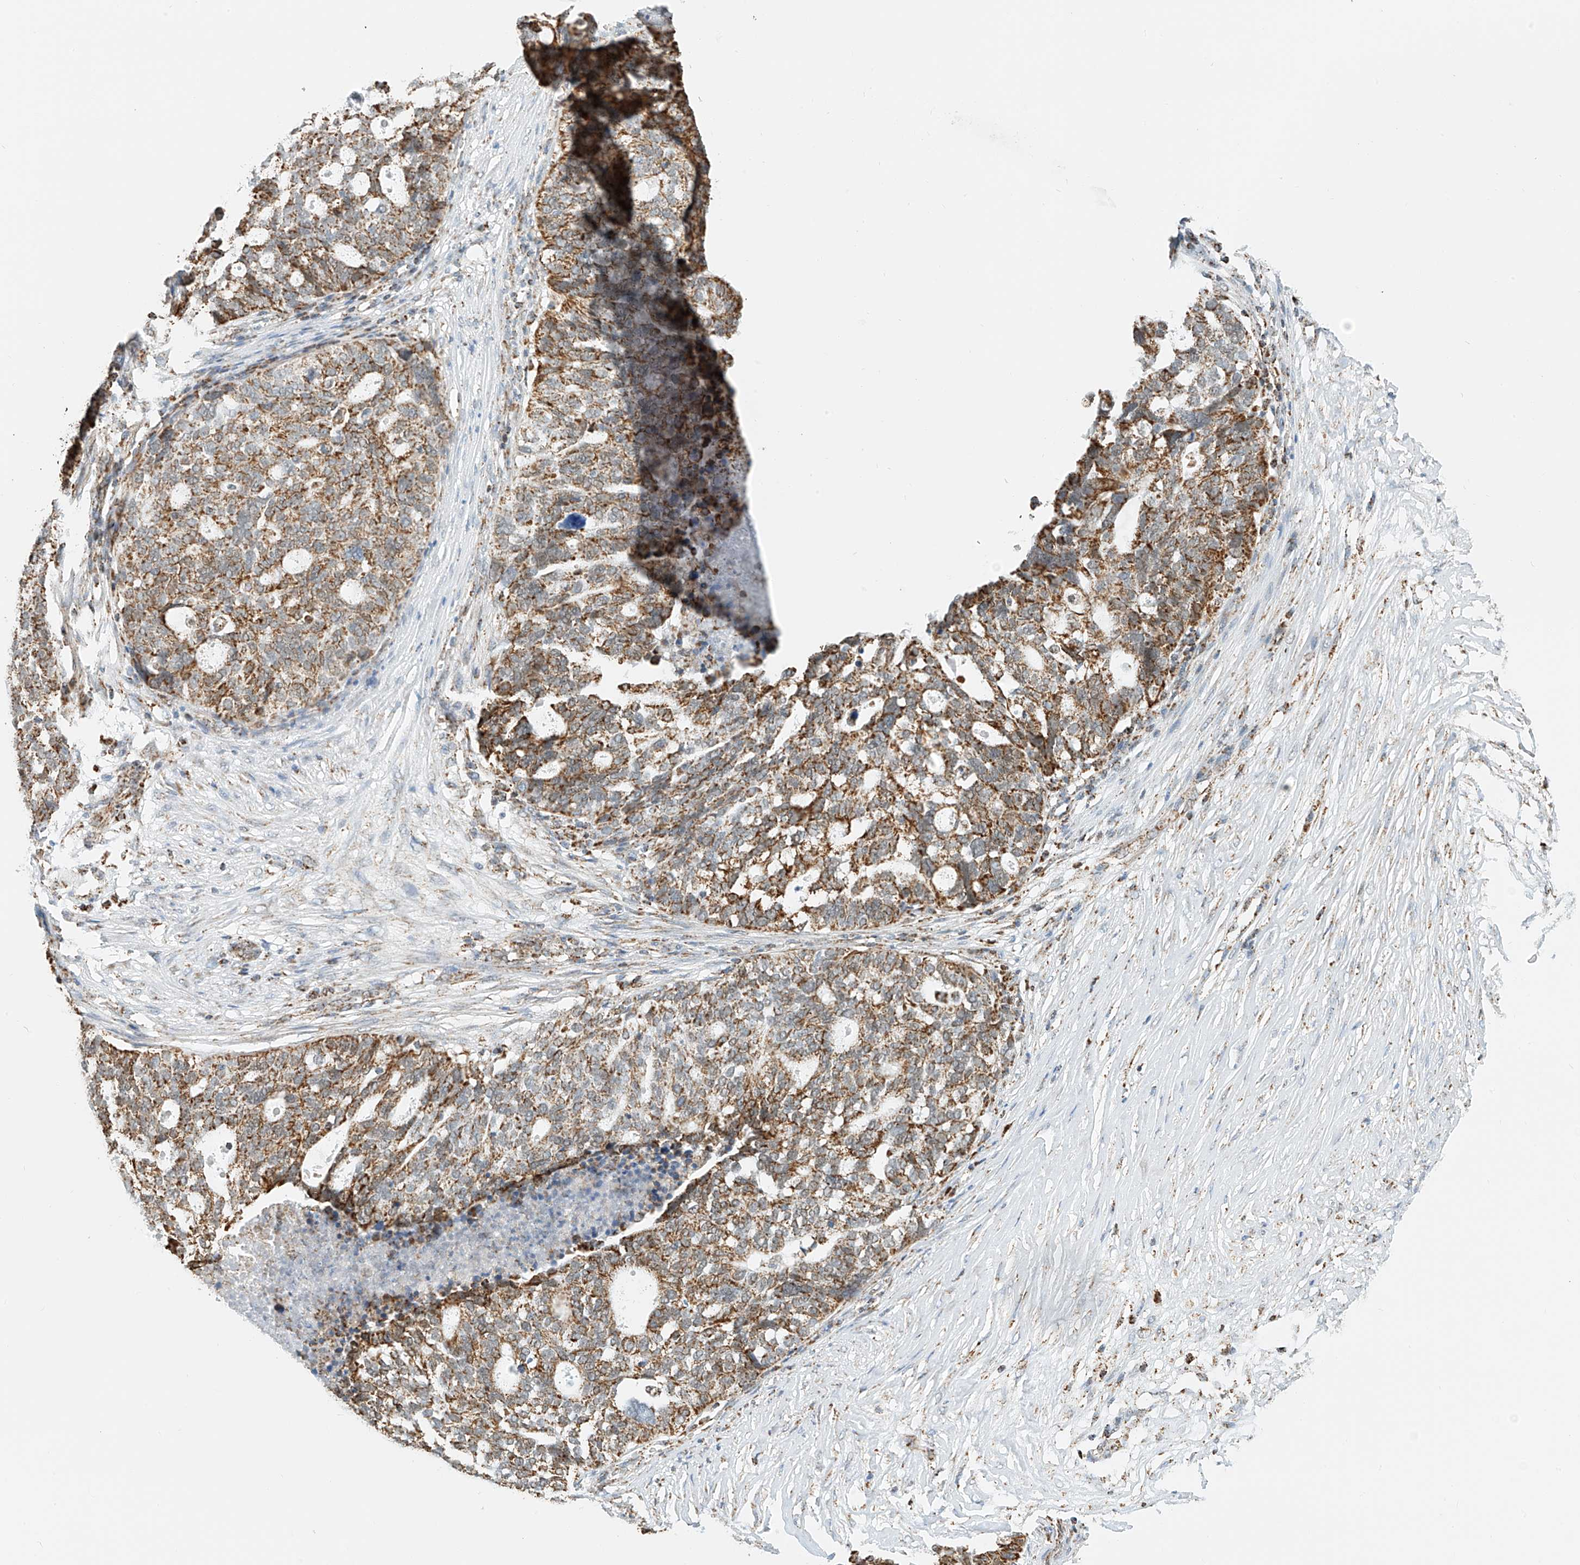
{"staining": {"intensity": "moderate", "quantity": ">75%", "location": "cytoplasmic/membranous"}, "tissue": "ovarian cancer", "cell_type": "Tumor cells", "image_type": "cancer", "snomed": [{"axis": "morphology", "description": "Cystadenocarcinoma, serous, NOS"}, {"axis": "topography", "description": "Ovary"}], "caption": "Human ovarian serous cystadenocarcinoma stained for a protein (brown) reveals moderate cytoplasmic/membranous positive expression in about >75% of tumor cells.", "gene": "PPA2", "patient": {"sex": "female", "age": 59}}